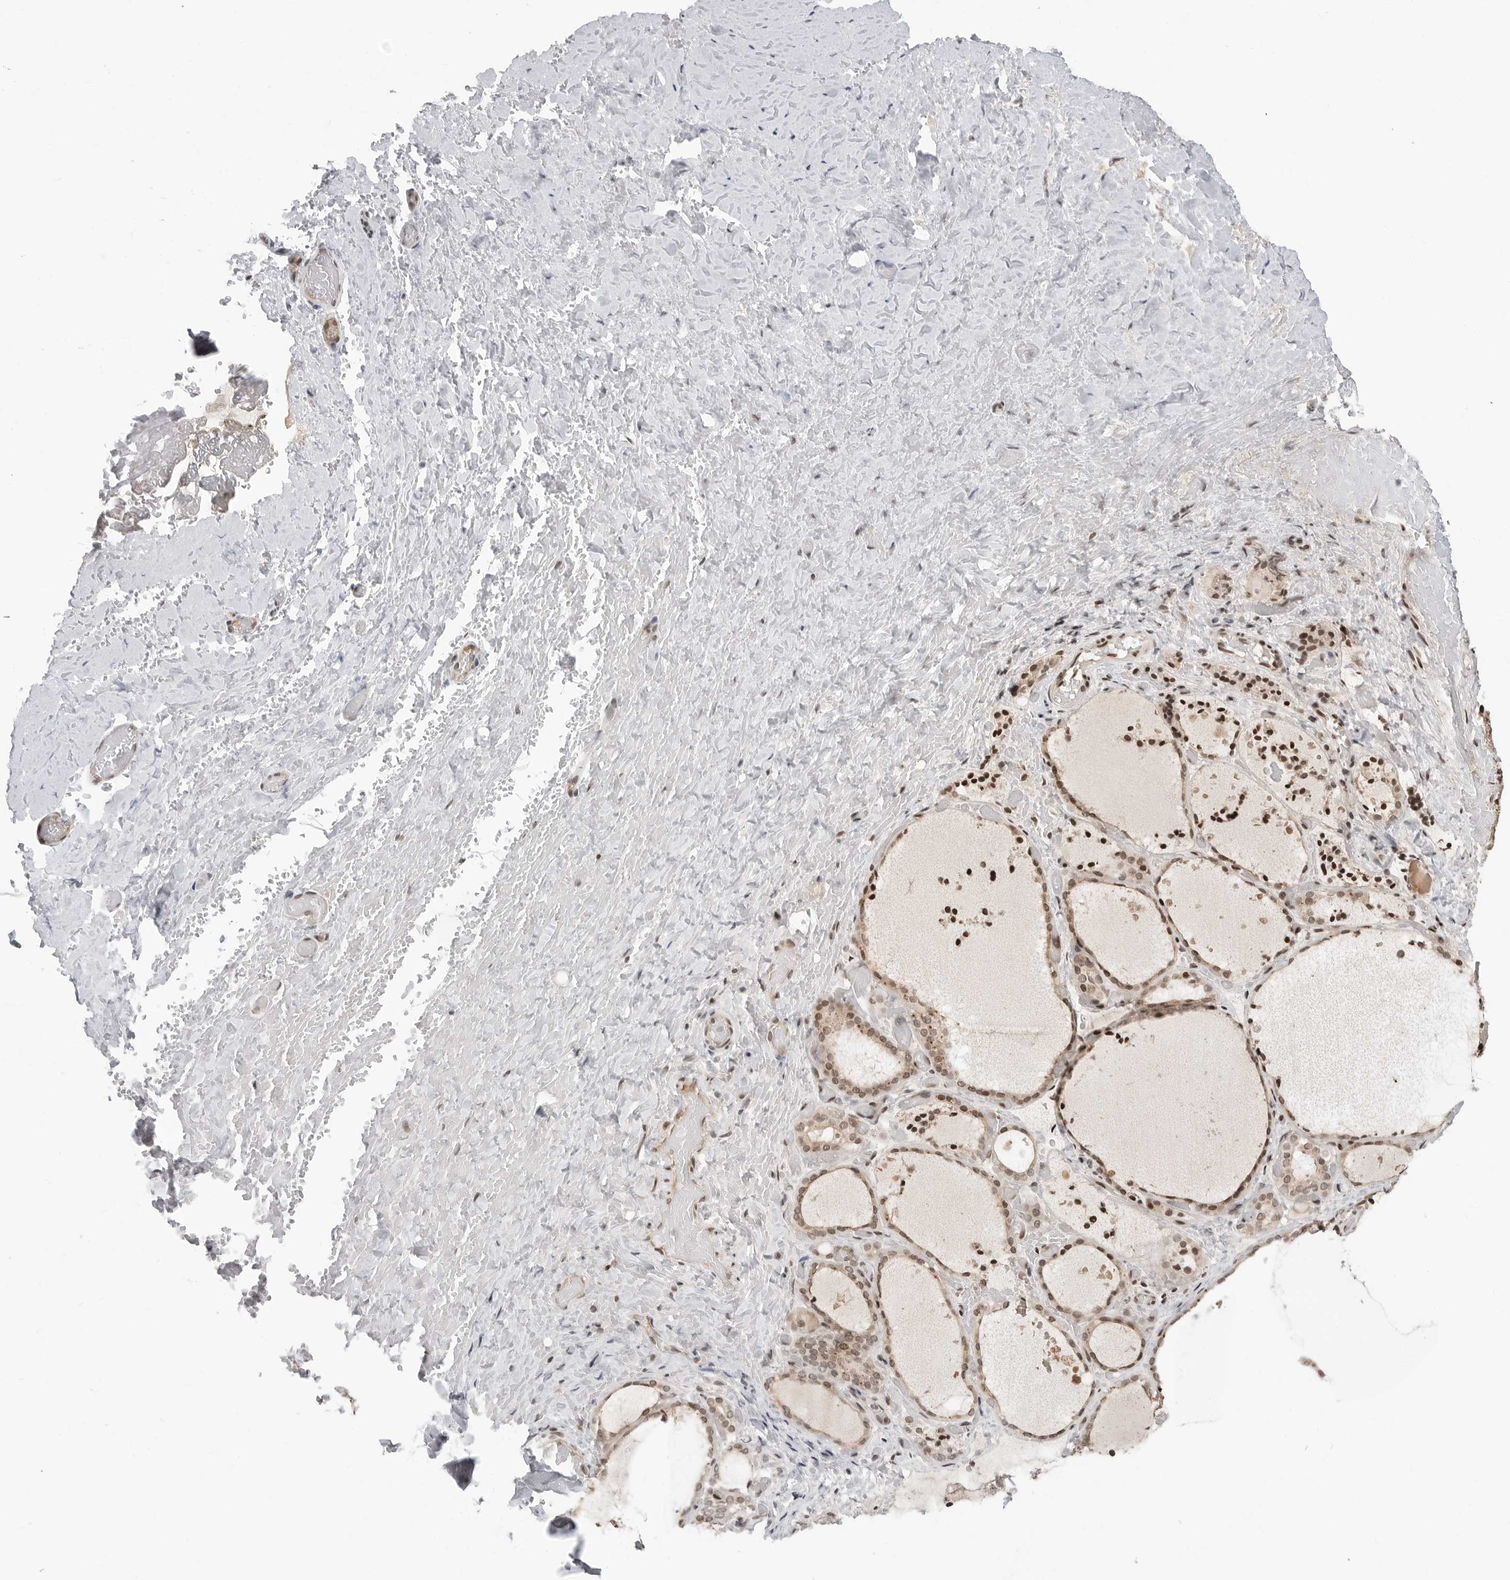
{"staining": {"intensity": "moderate", "quantity": ">75%", "location": "cytoplasmic/membranous,nuclear"}, "tissue": "thyroid gland", "cell_type": "Glandular cells", "image_type": "normal", "snomed": [{"axis": "morphology", "description": "Normal tissue, NOS"}, {"axis": "topography", "description": "Thyroid gland"}], "caption": "This image shows IHC staining of normal thyroid gland, with medium moderate cytoplasmic/membranous,nuclear expression in approximately >75% of glandular cells.", "gene": "C8orf33", "patient": {"sex": "female", "age": 44}}